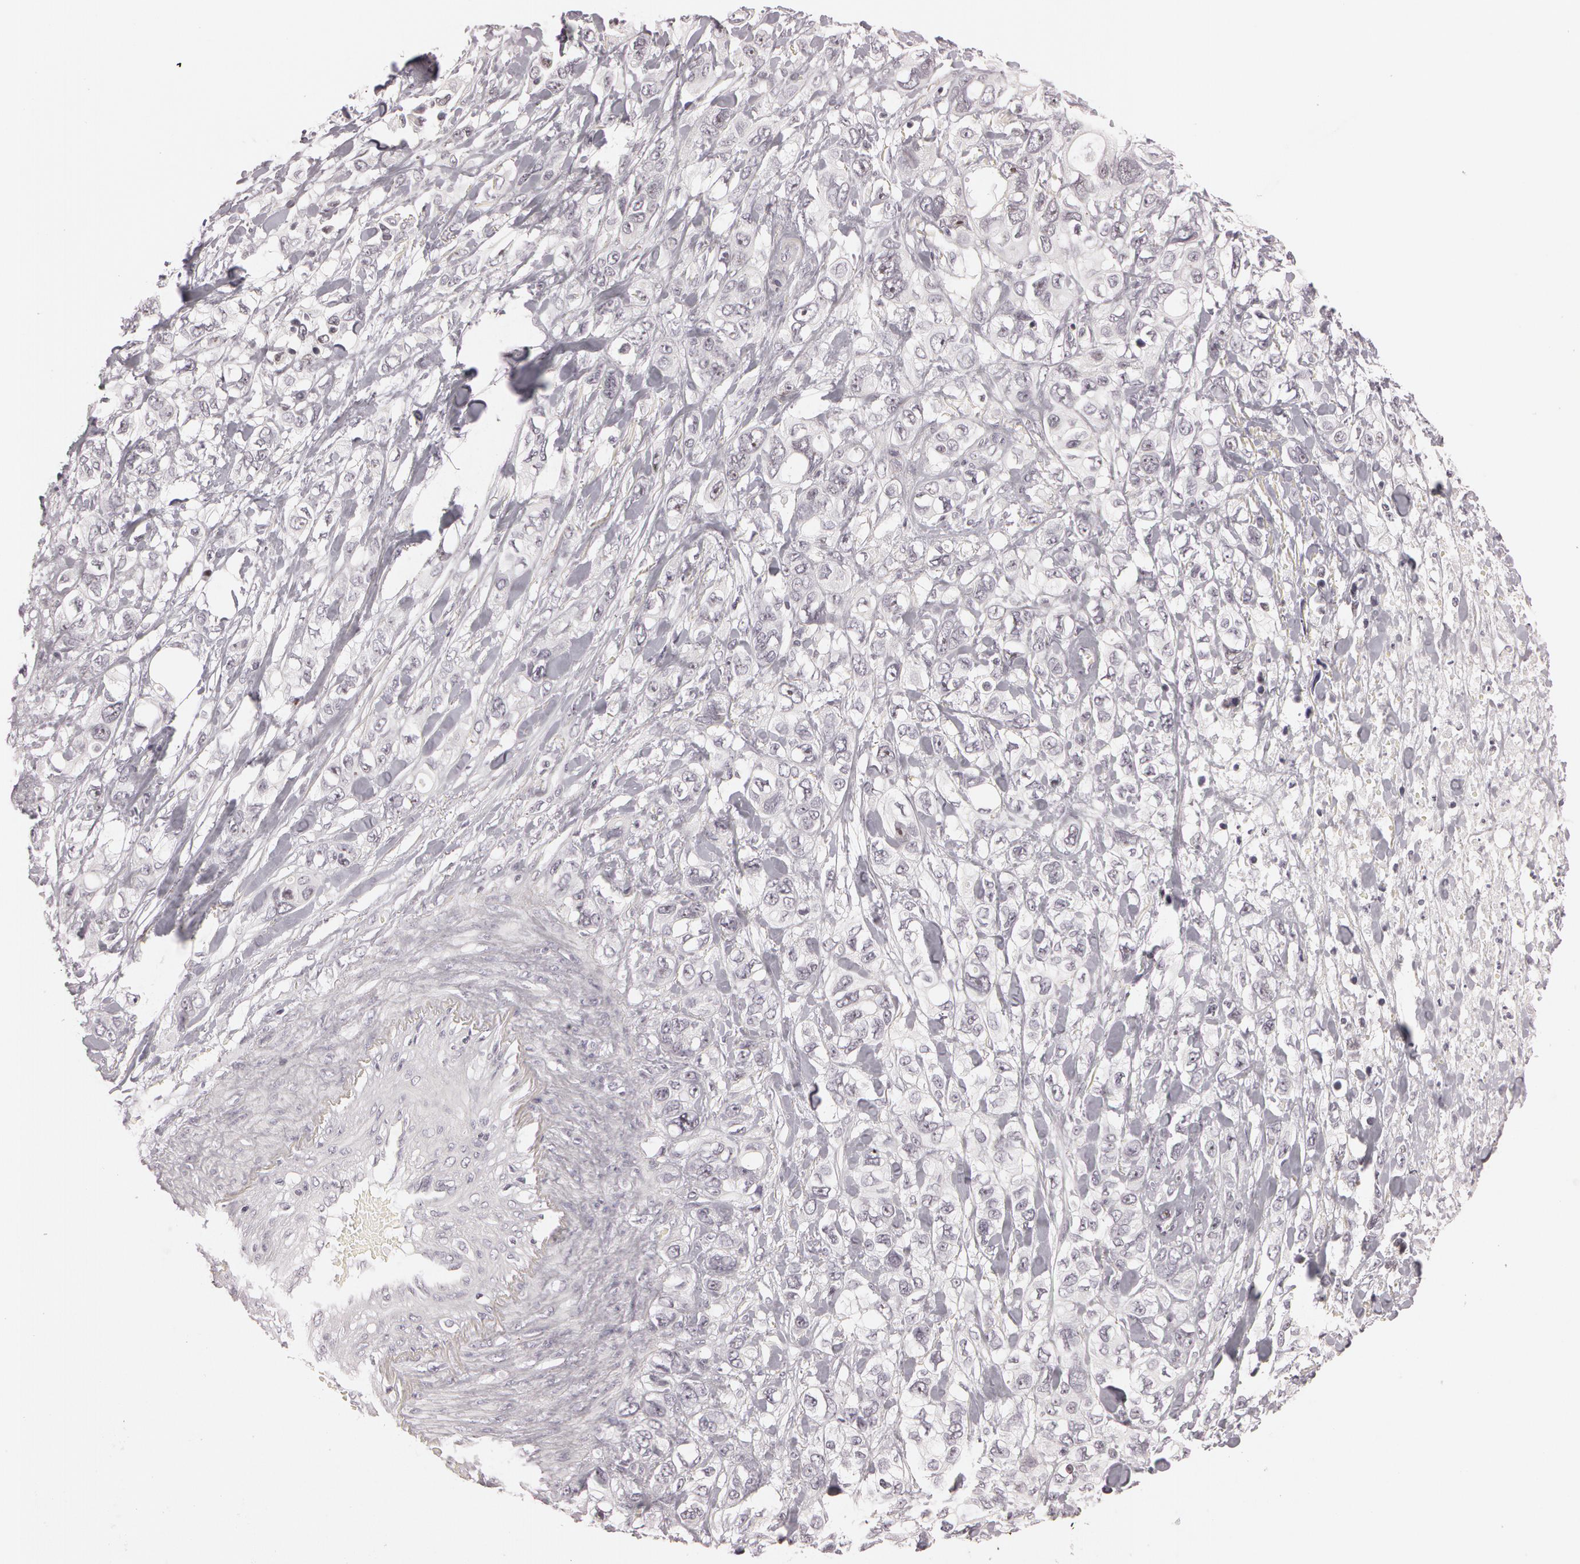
{"staining": {"intensity": "negative", "quantity": "none", "location": "none"}, "tissue": "stomach cancer", "cell_type": "Tumor cells", "image_type": "cancer", "snomed": [{"axis": "morphology", "description": "Adenocarcinoma, NOS"}, {"axis": "topography", "description": "Stomach, upper"}], "caption": "Tumor cells are negative for protein expression in human stomach cancer.", "gene": "FBL", "patient": {"sex": "male", "age": 47}}